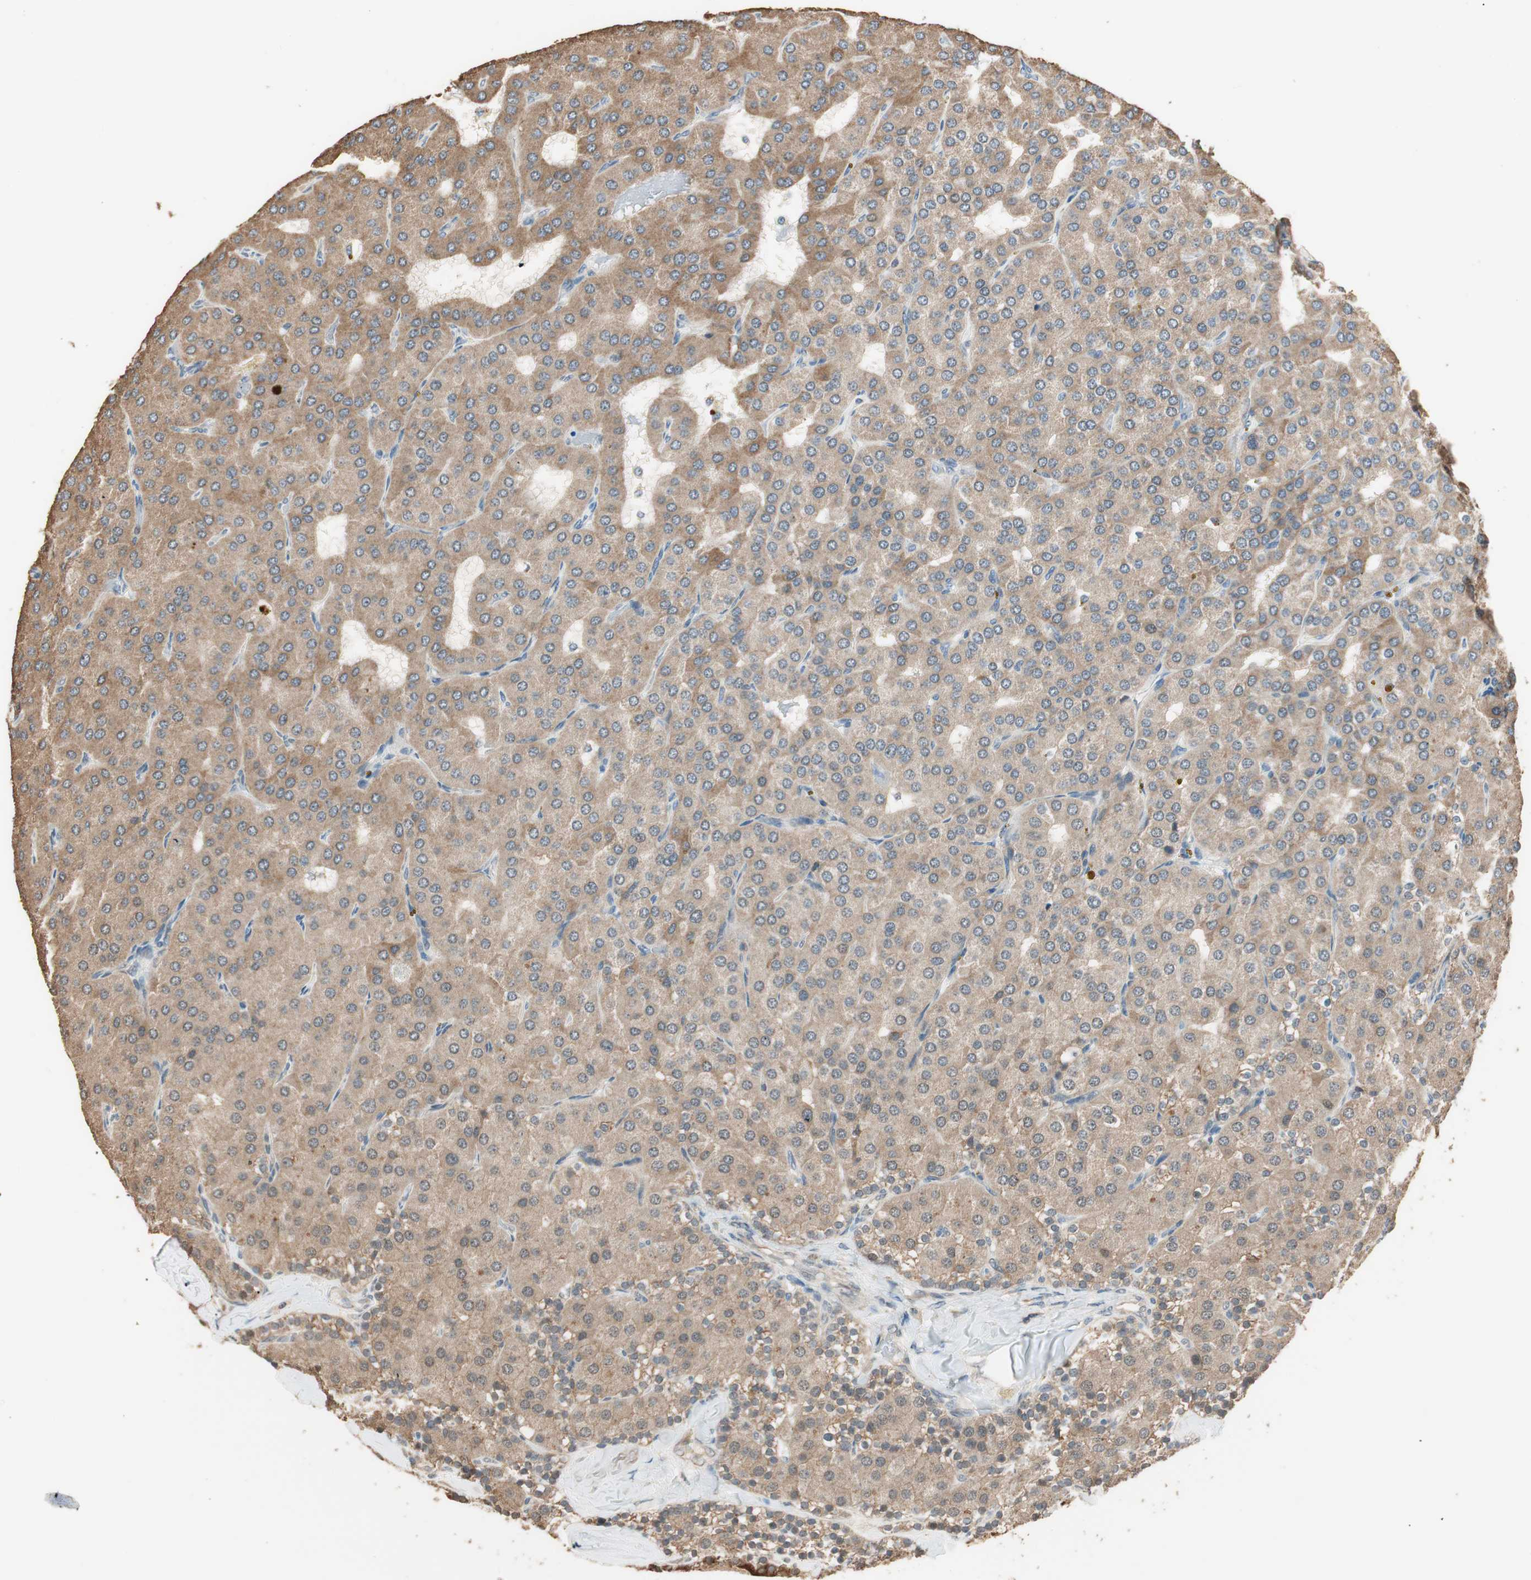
{"staining": {"intensity": "weak", "quantity": ">75%", "location": "cytoplasmic/membranous"}, "tissue": "parathyroid gland", "cell_type": "Glandular cells", "image_type": "normal", "snomed": [{"axis": "morphology", "description": "Normal tissue, NOS"}, {"axis": "morphology", "description": "Adenoma, NOS"}, {"axis": "topography", "description": "Parathyroid gland"}], "caption": "Normal parathyroid gland exhibits weak cytoplasmic/membranous positivity in about >75% of glandular cells.", "gene": "TRIM21", "patient": {"sex": "female", "age": 86}}